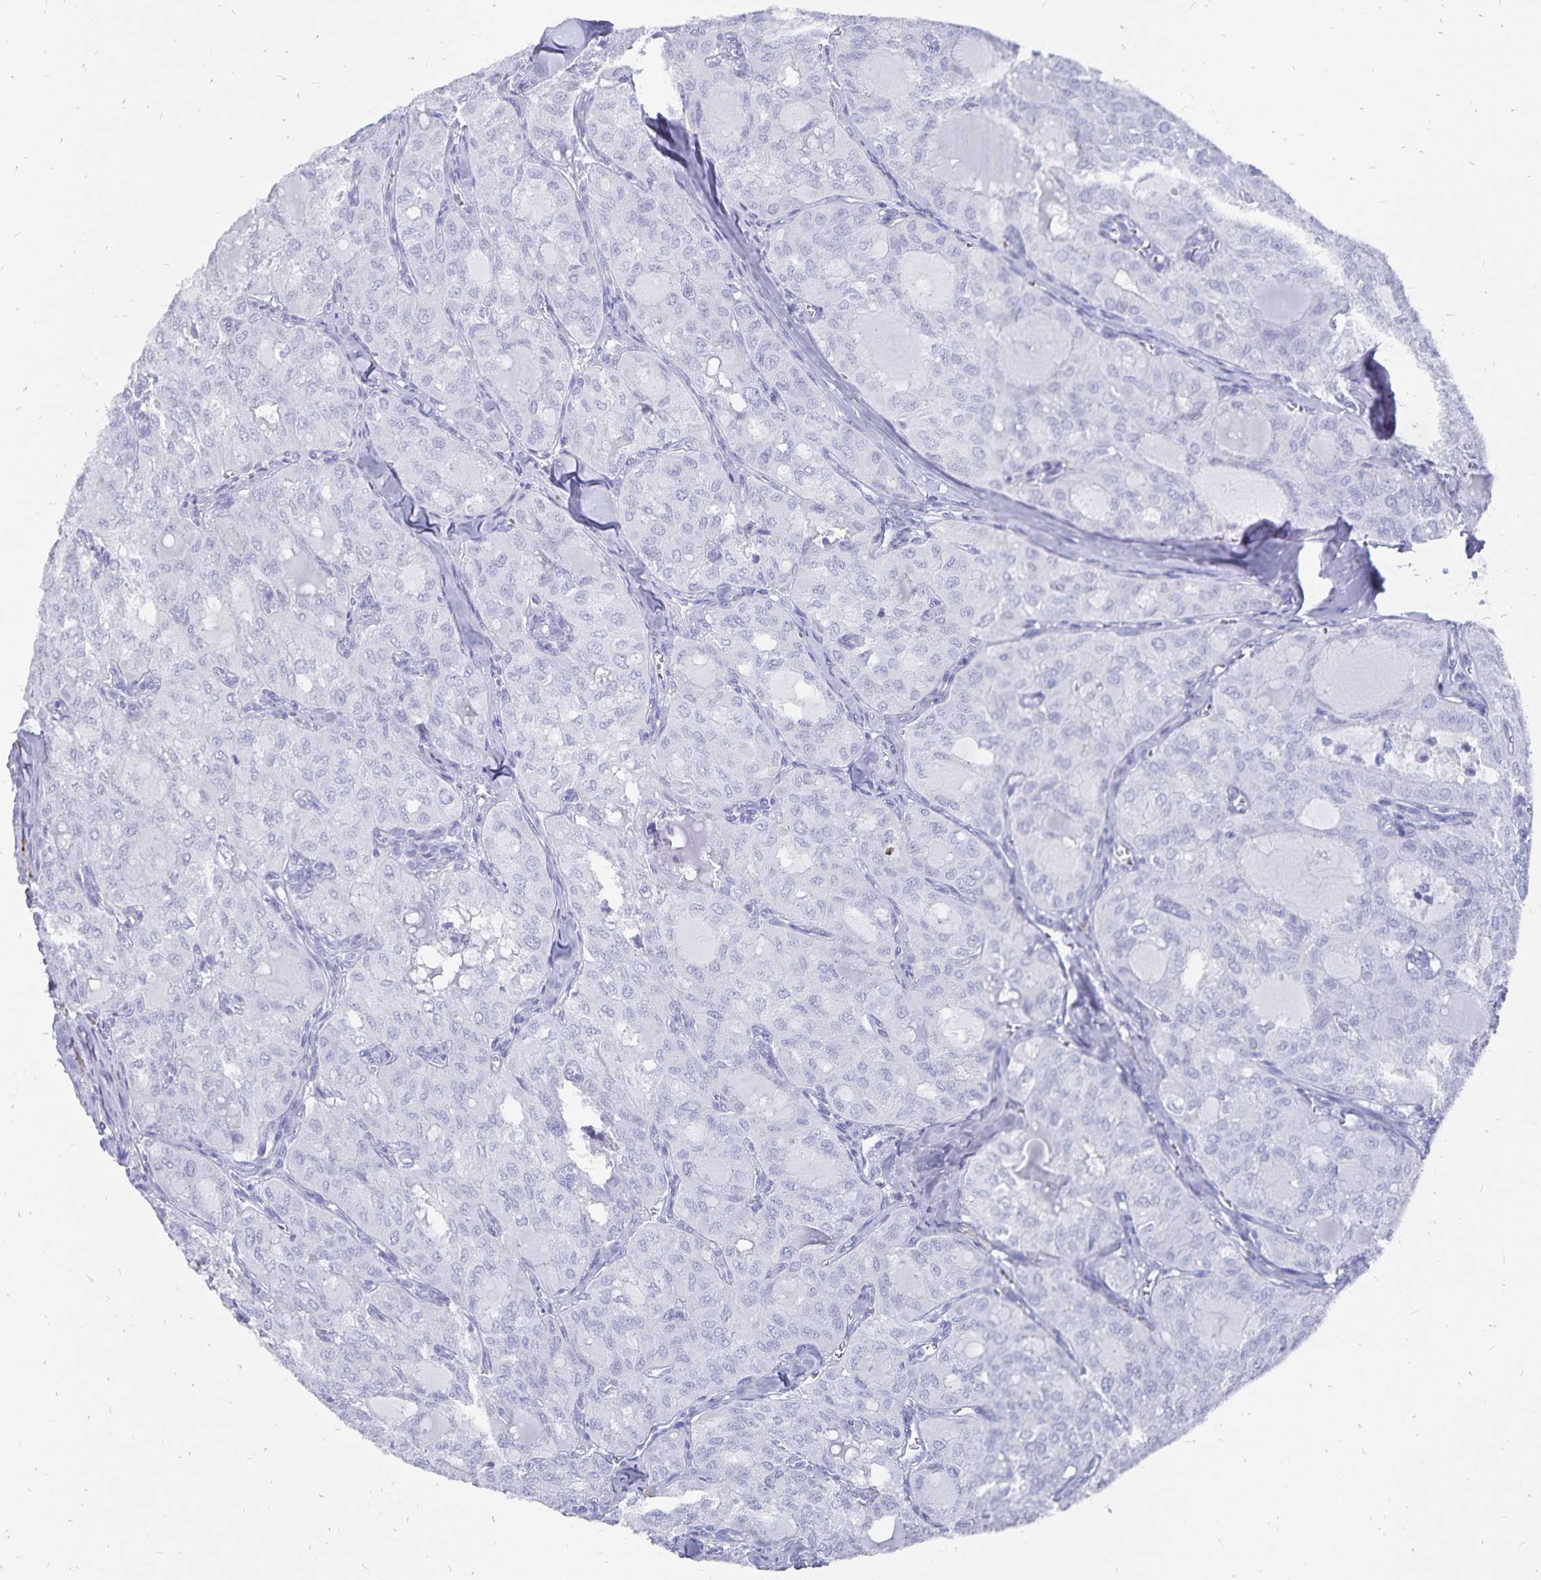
{"staining": {"intensity": "negative", "quantity": "none", "location": "none"}, "tissue": "thyroid cancer", "cell_type": "Tumor cells", "image_type": "cancer", "snomed": [{"axis": "morphology", "description": "Follicular adenoma carcinoma, NOS"}, {"axis": "topography", "description": "Thyroid gland"}], "caption": "The immunohistochemistry photomicrograph has no significant expression in tumor cells of thyroid follicular adenoma carcinoma tissue.", "gene": "ADH1A", "patient": {"sex": "male", "age": 75}}